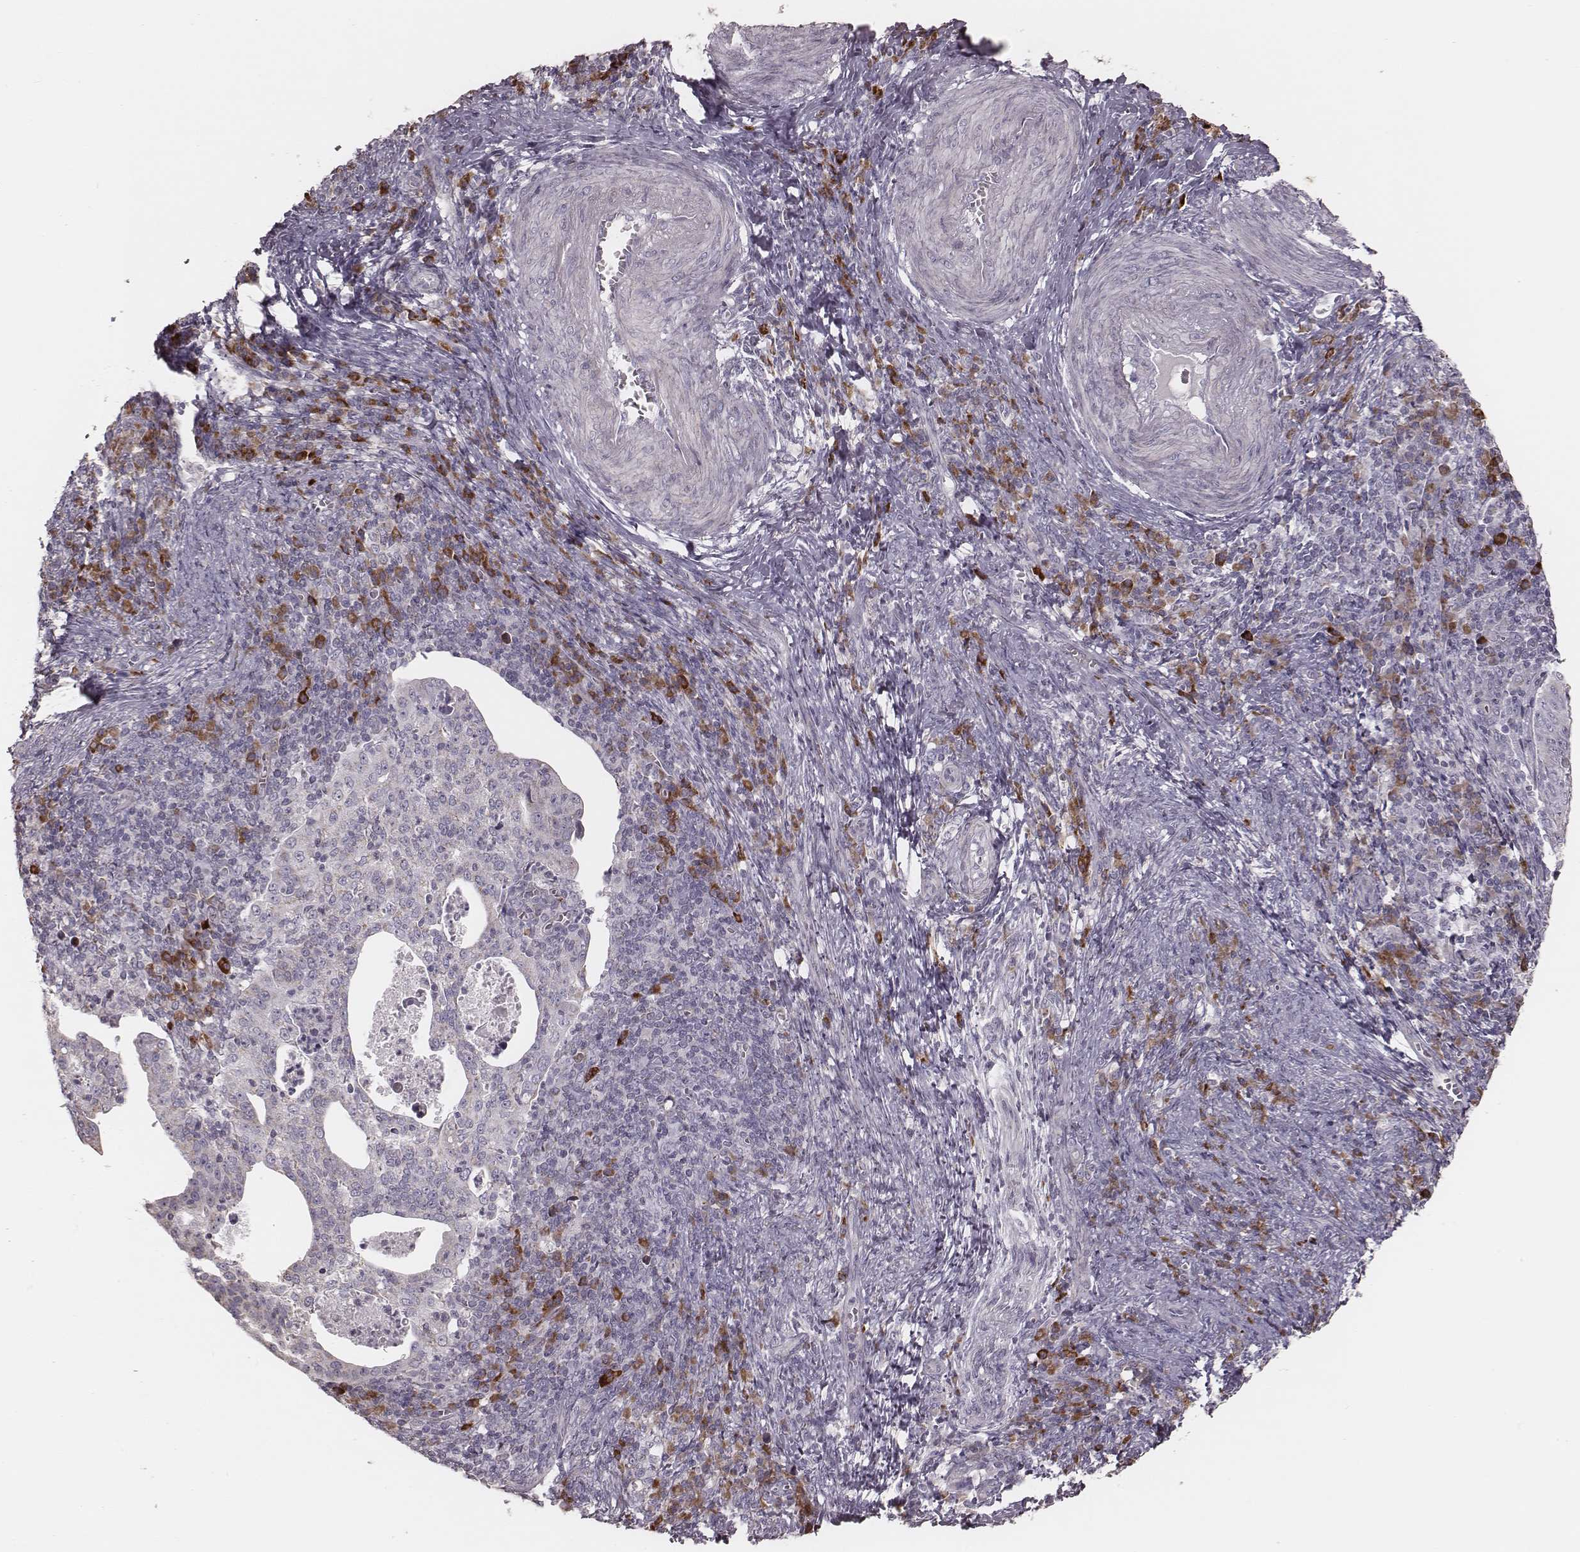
{"staining": {"intensity": "negative", "quantity": "none", "location": "none"}, "tissue": "cervical cancer", "cell_type": "Tumor cells", "image_type": "cancer", "snomed": [{"axis": "morphology", "description": "Squamous cell carcinoma, NOS"}, {"axis": "topography", "description": "Cervix"}], "caption": "Cervical cancer stained for a protein using IHC demonstrates no staining tumor cells.", "gene": "KIF5C", "patient": {"sex": "female", "age": 39}}